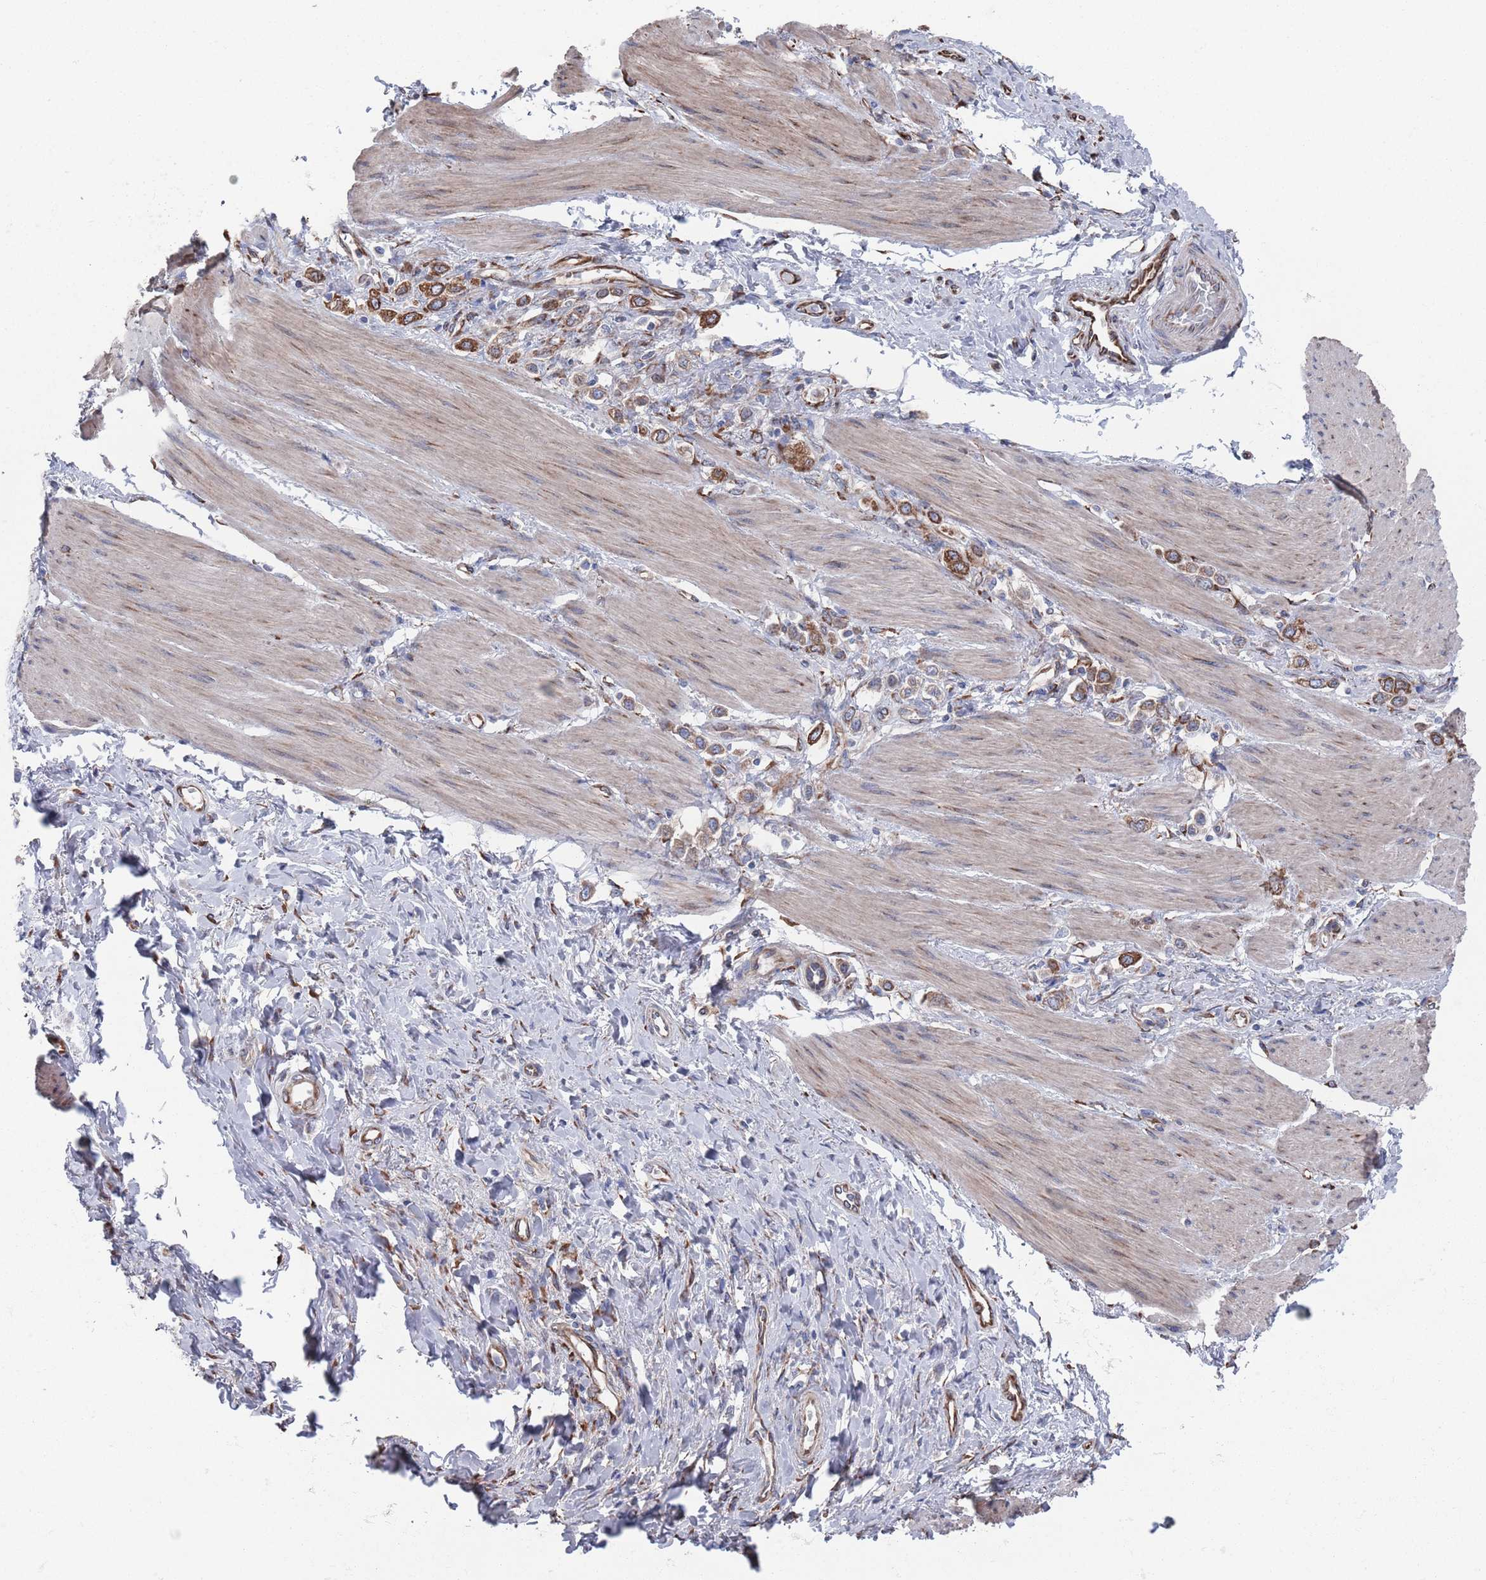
{"staining": {"intensity": "strong", "quantity": ">75%", "location": "cytoplasmic/membranous"}, "tissue": "stomach cancer", "cell_type": "Tumor cells", "image_type": "cancer", "snomed": [{"axis": "morphology", "description": "Adenocarcinoma, NOS"}, {"axis": "topography", "description": "Stomach"}], "caption": "Human stomach cancer stained with a brown dye exhibits strong cytoplasmic/membranous positive expression in approximately >75% of tumor cells.", "gene": "CCDC106", "patient": {"sex": "female", "age": 65}}